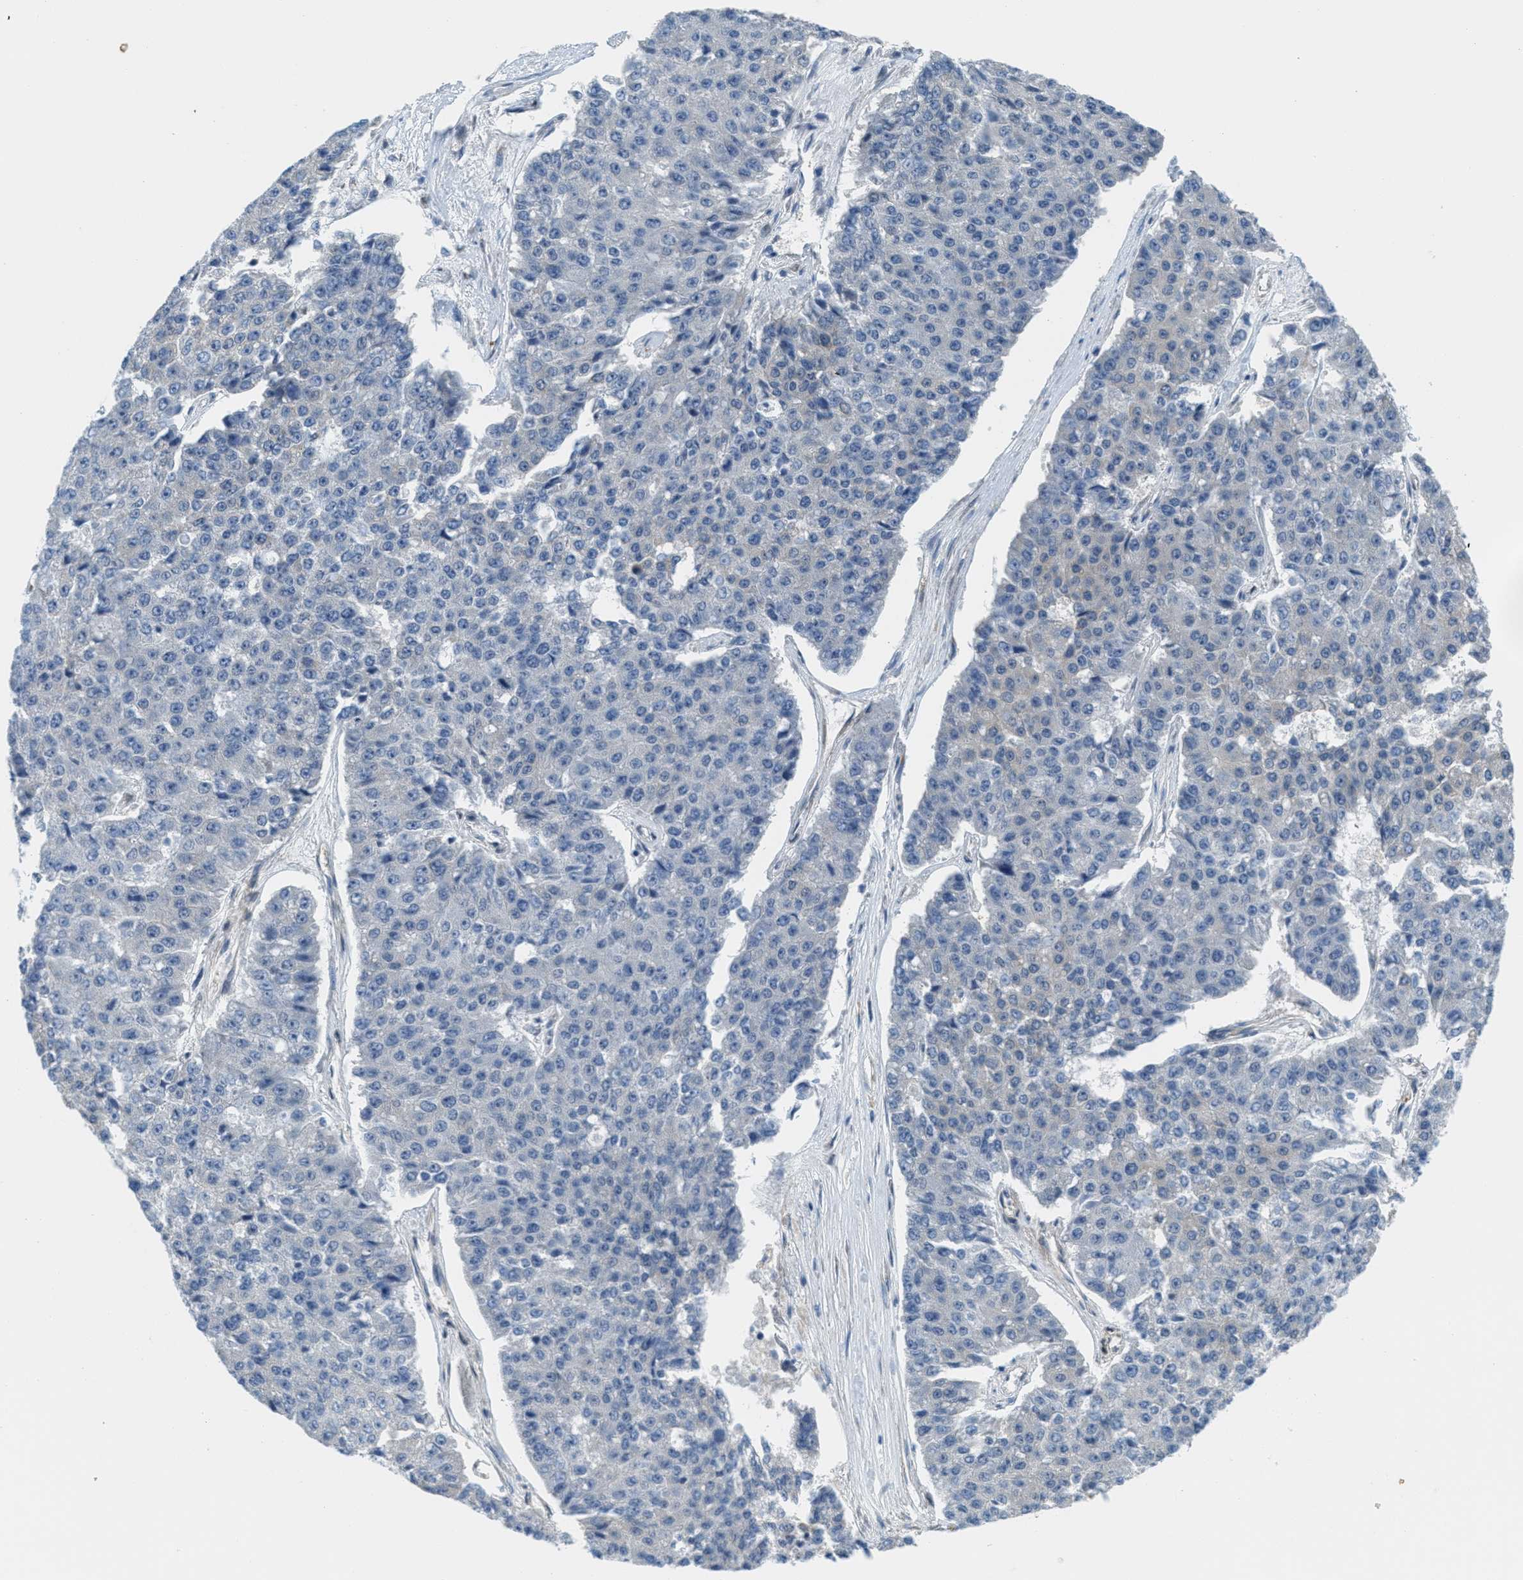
{"staining": {"intensity": "weak", "quantity": "<25%", "location": "cytoplasmic/membranous"}, "tissue": "pancreatic cancer", "cell_type": "Tumor cells", "image_type": "cancer", "snomed": [{"axis": "morphology", "description": "Adenocarcinoma, NOS"}, {"axis": "topography", "description": "Pancreas"}], "caption": "DAB (3,3'-diaminobenzidine) immunohistochemical staining of pancreatic cancer (adenocarcinoma) reveals no significant expression in tumor cells.", "gene": "MAPRE2", "patient": {"sex": "male", "age": 50}}